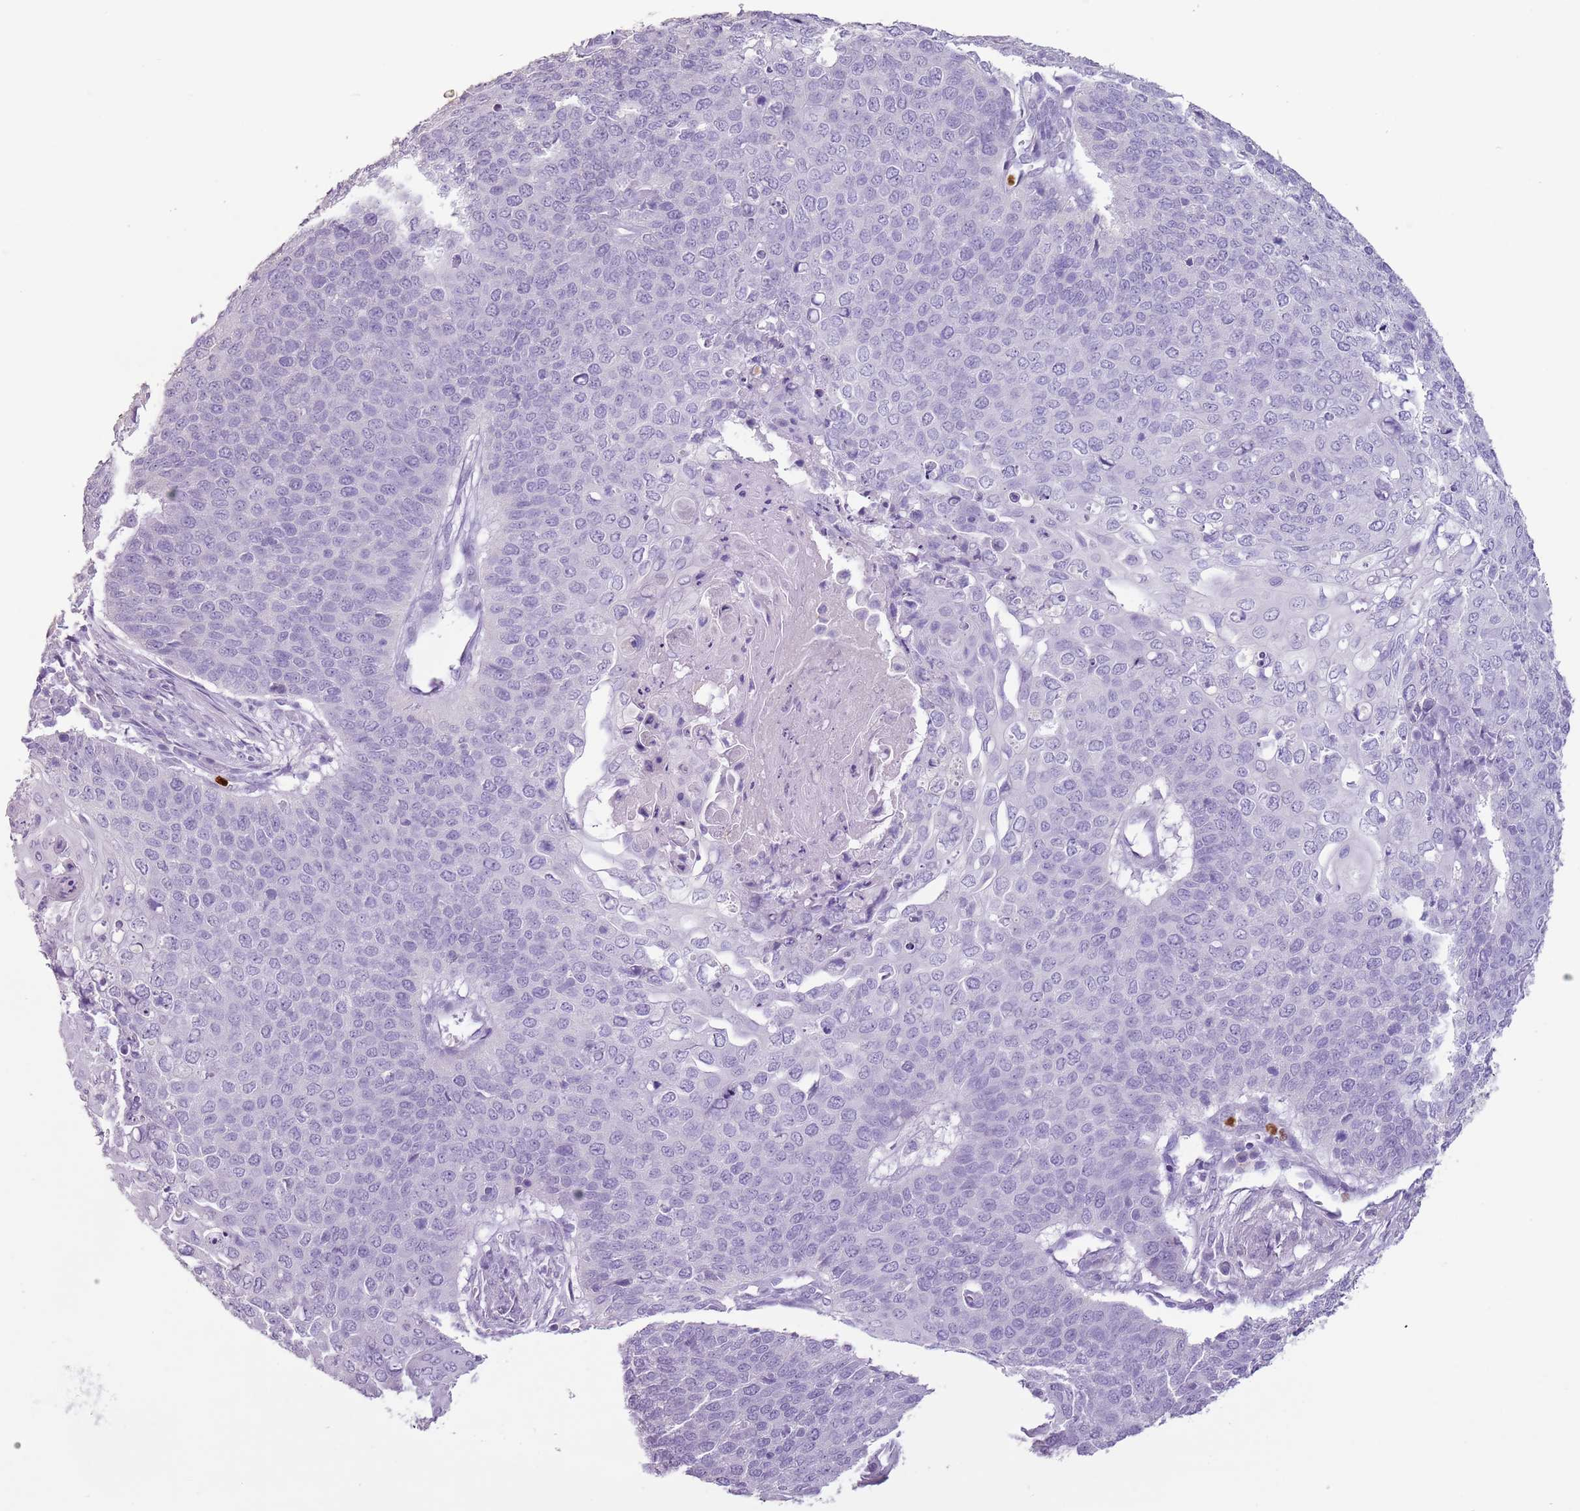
{"staining": {"intensity": "negative", "quantity": "none", "location": "none"}, "tissue": "cervical cancer", "cell_type": "Tumor cells", "image_type": "cancer", "snomed": [{"axis": "morphology", "description": "Squamous cell carcinoma, NOS"}, {"axis": "topography", "description": "Cervix"}], "caption": "The photomicrograph displays no staining of tumor cells in cervical squamous cell carcinoma. (DAB IHC, high magnification).", "gene": "CELF6", "patient": {"sex": "female", "age": 39}}